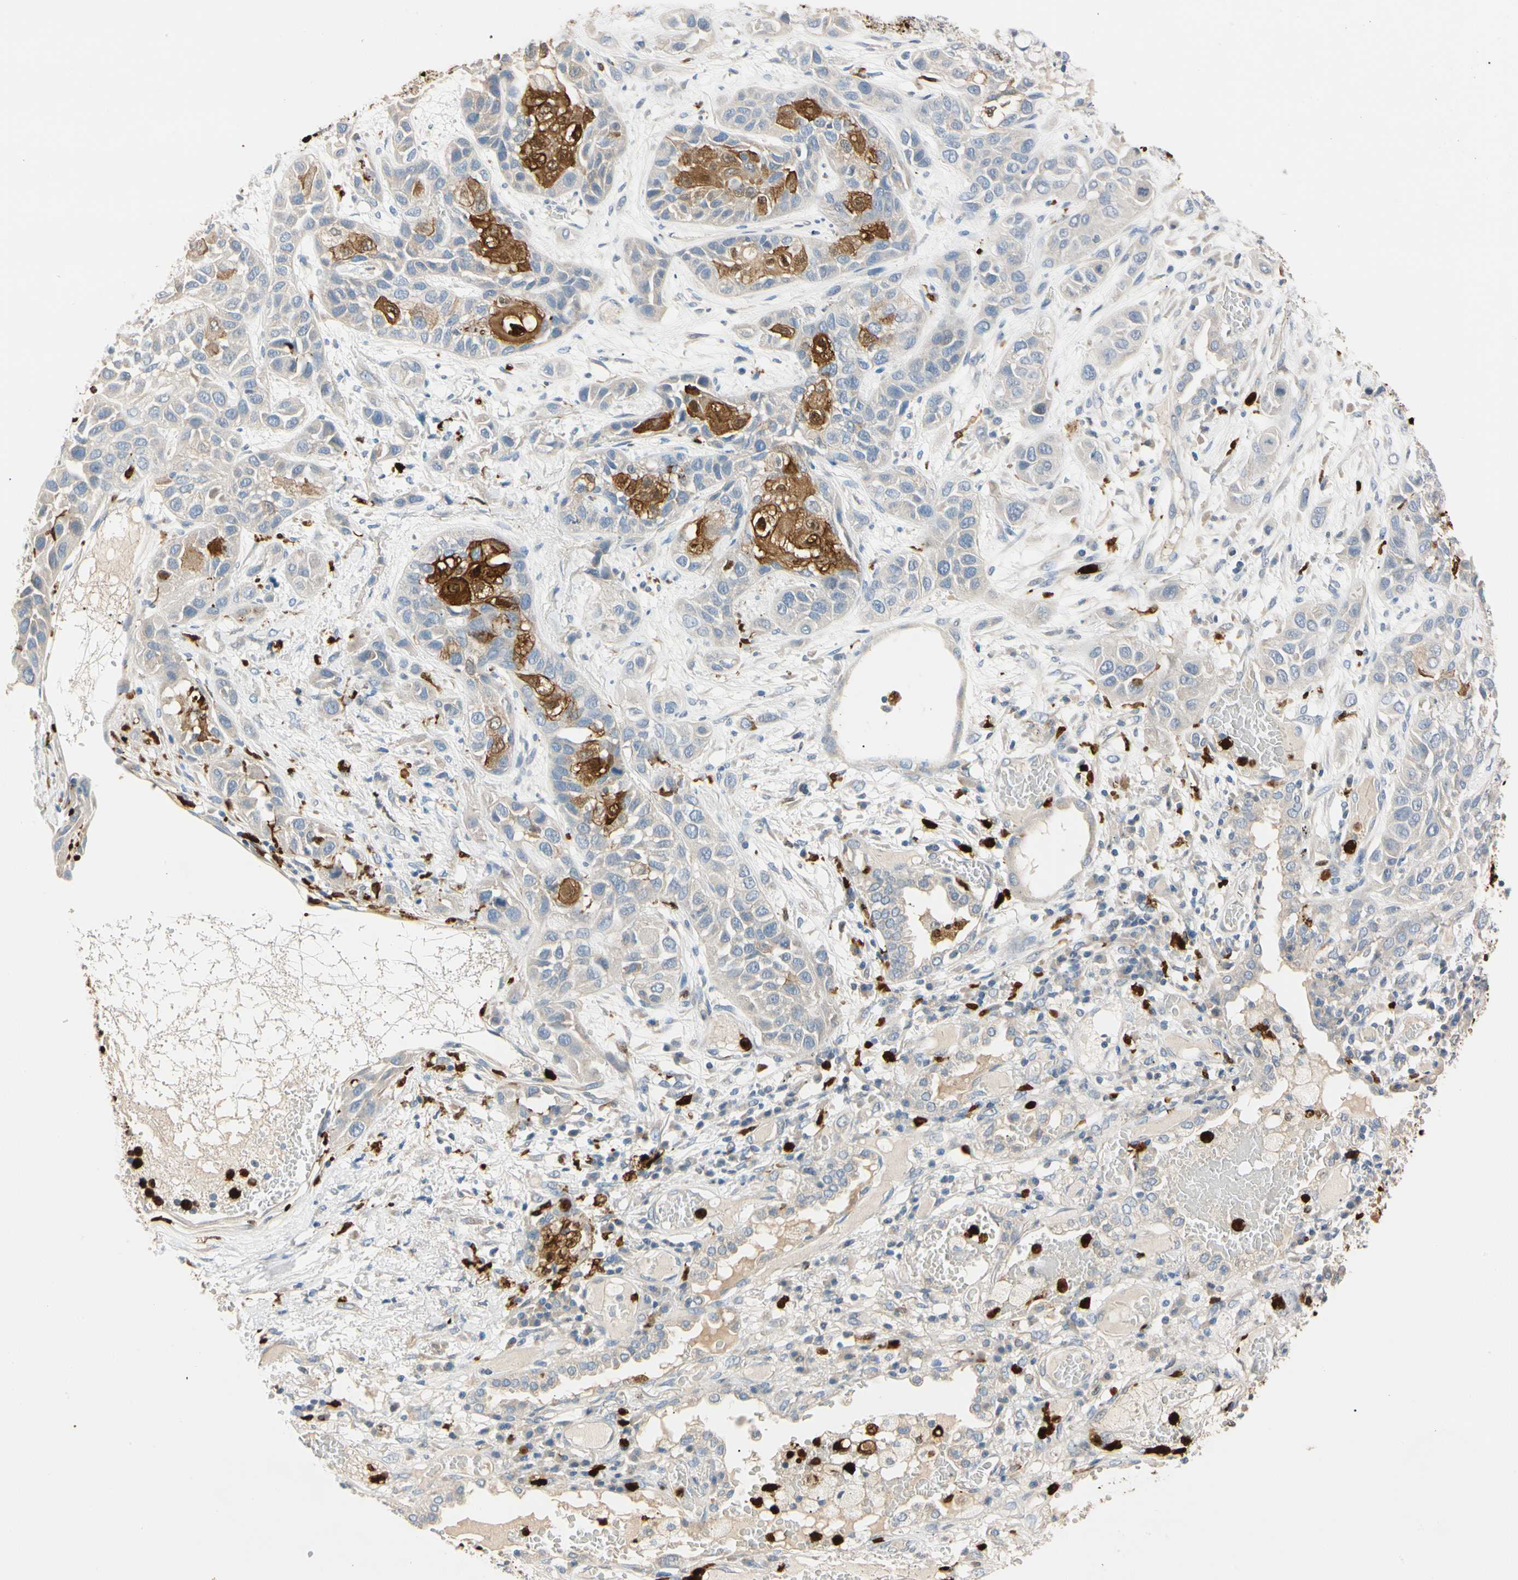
{"staining": {"intensity": "strong", "quantity": "<25%", "location": "cytoplasmic/membranous,nuclear"}, "tissue": "lung cancer", "cell_type": "Tumor cells", "image_type": "cancer", "snomed": [{"axis": "morphology", "description": "Squamous cell carcinoma, NOS"}, {"axis": "topography", "description": "Lung"}], "caption": "Lung cancer (squamous cell carcinoma) stained with a brown dye displays strong cytoplasmic/membranous and nuclear positive positivity in approximately <25% of tumor cells.", "gene": "TRAF5", "patient": {"sex": "male", "age": 71}}